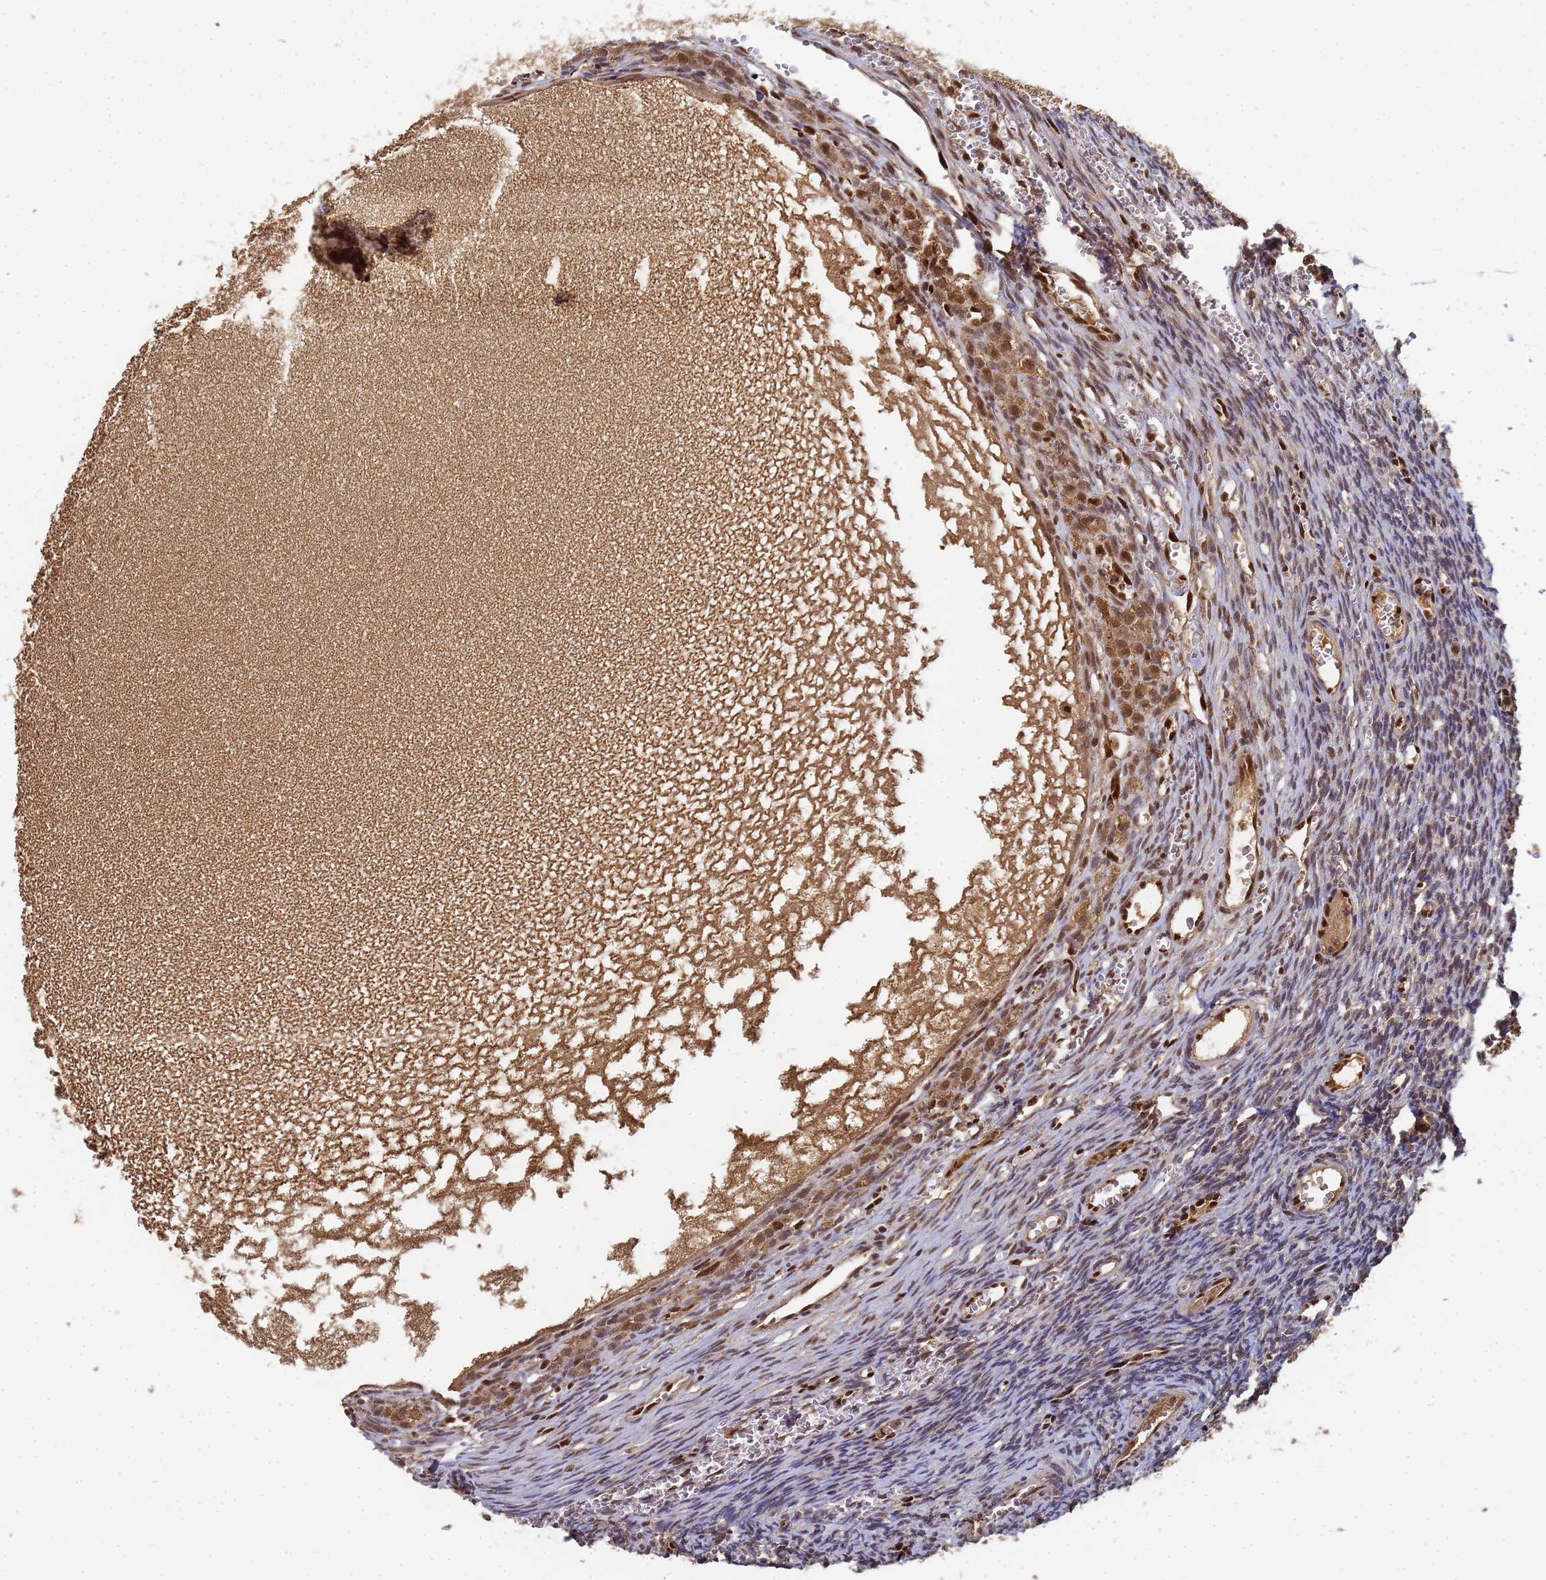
{"staining": {"intensity": "moderate", "quantity": ">75%", "location": "cytoplasmic/membranous,nuclear"}, "tissue": "ovary", "cell_type": "Follicle cells", "image_type": "normal", "snomed": [{"axis": "morphology", "description": "Normal tissue, NOS"}, {"axis": "topography", "description": "Ovary"}], "caption": "About >75% of follicle cells in benign ovary reveal moderate cytoplasmic/membranous,nuclear protein positivity as visualized by brown immunohistochemical staining.", "gene": "SECISBP2", "patient": {"sex": "female", "age": 39}}